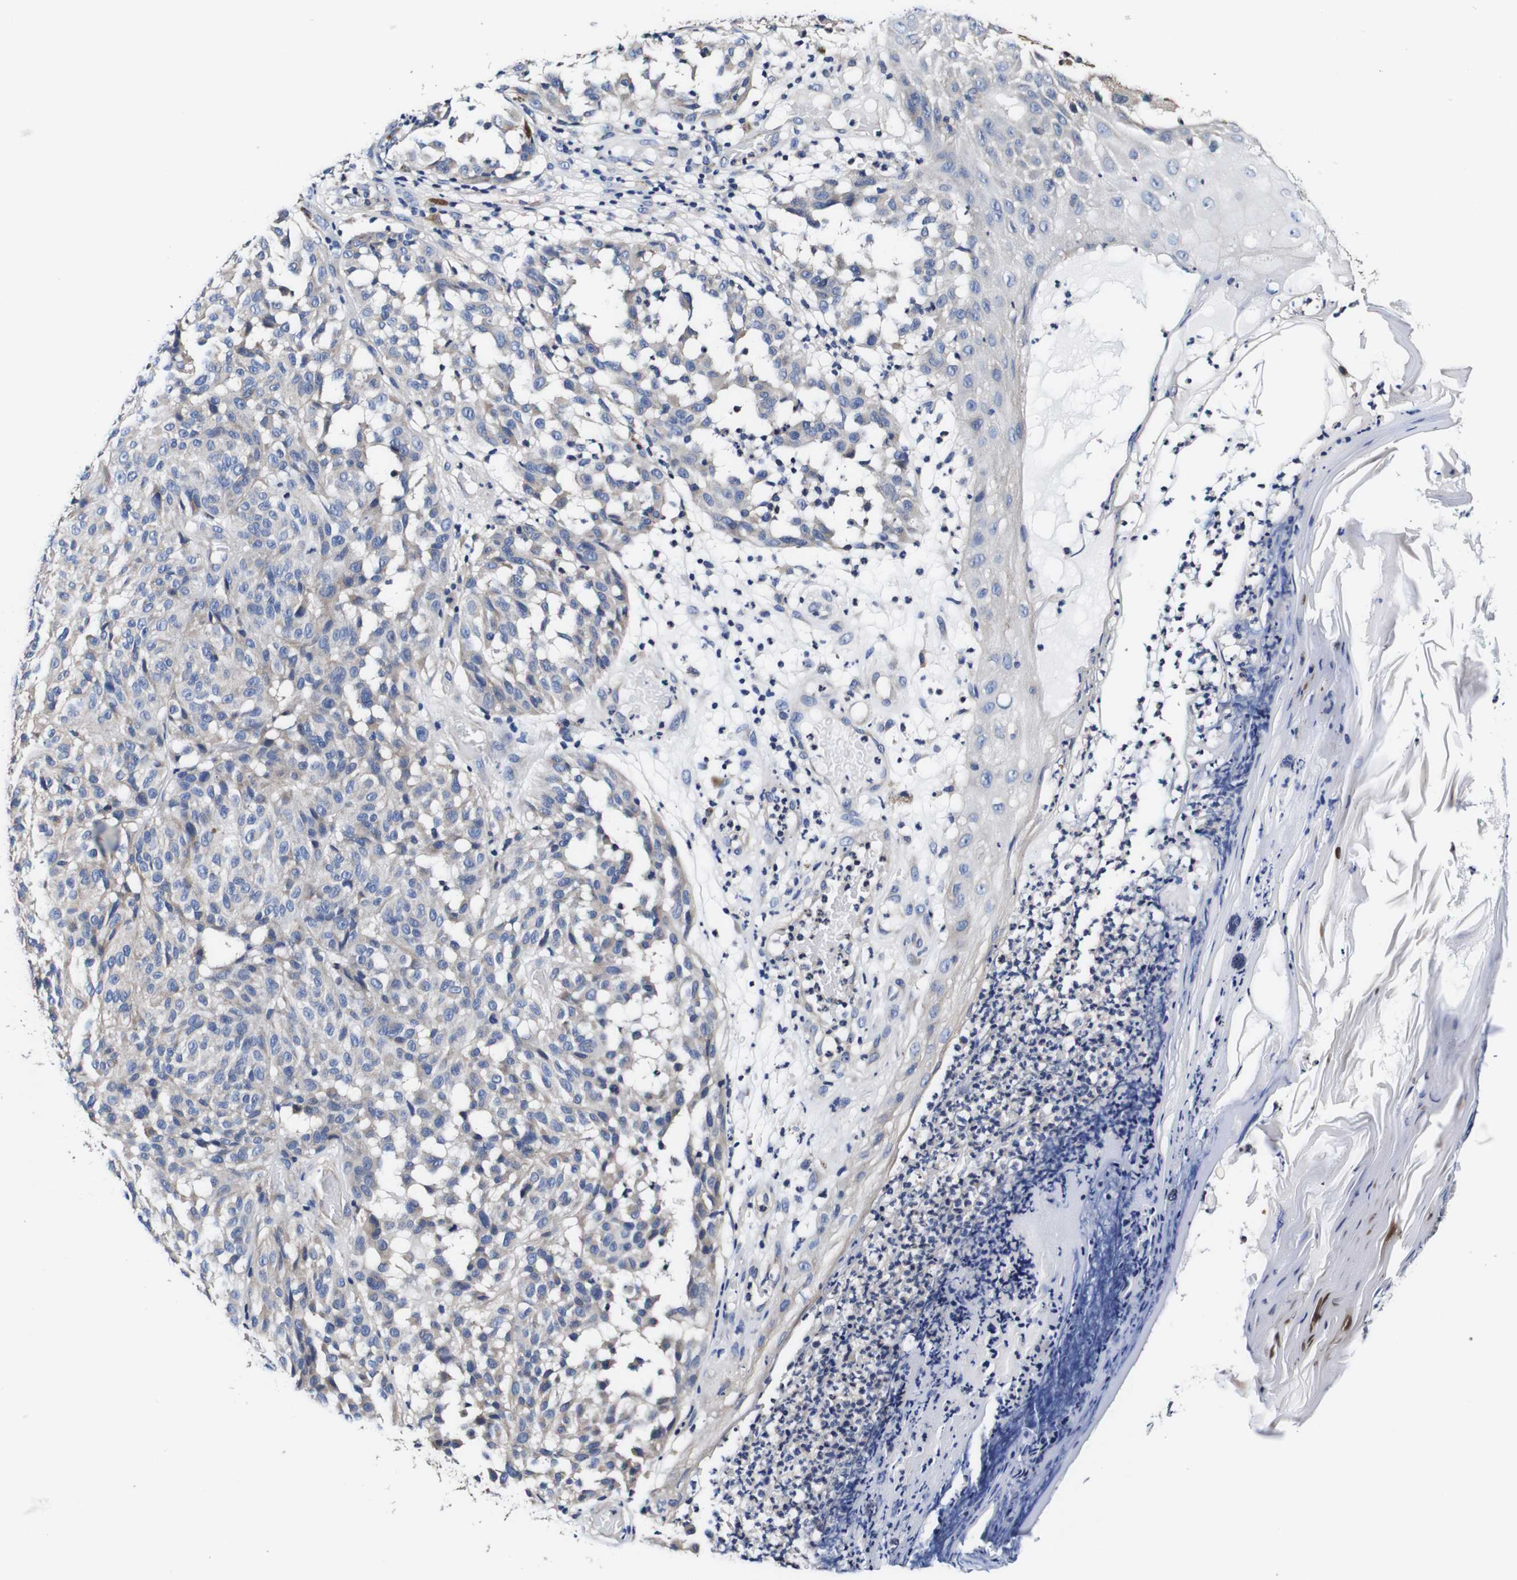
{"staining": {"intensity": "negative", "quantity": "none", "location": "none"}, "tissue": "melanoma", "cell_type": "Tumor cells", "image_type": "cancer", "snomed": [{"axis": "morphology", "description": "Malignant melanoma, NOS"}, {"axis": "topography", "description": "Skin"}], "caption": "DAB immunohistochemical staining of melanoma exhibits no significant expression in tumor cells.", "gene": "PDCD6IP", "patient": {"sex": "female", "age": 46}}